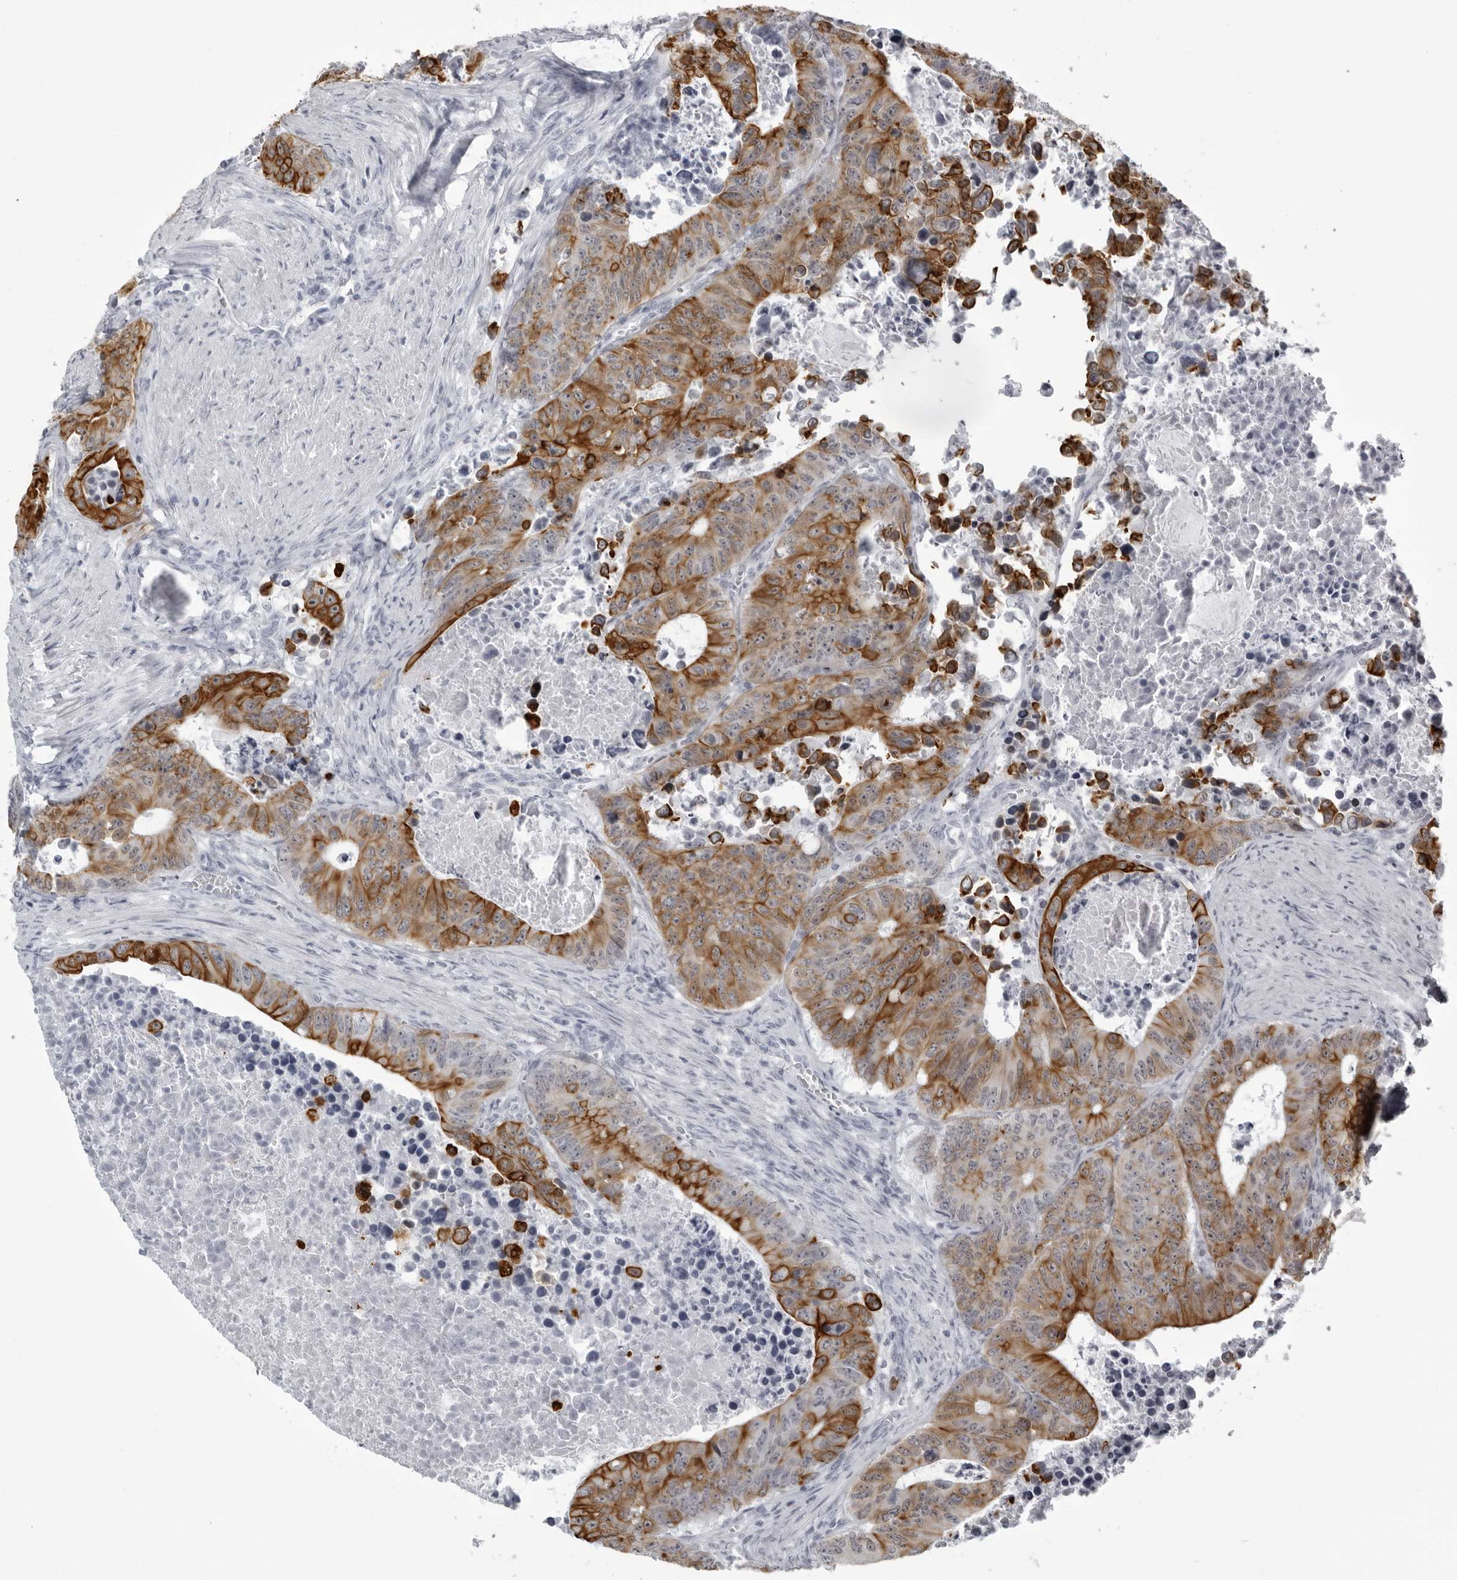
{"staining": {"intensity": "moderate", "quantity": ">75%", "location": "cytoplasmic/membranous"}, "tissue": "colorectal cancer", "cell_type": "Tumor cells", "image_type": "cancer", "snomed": [{"axis": "morphology", "description": "Adenocarcinoma, NOS"}, {"axis": "topography", "description": "Colon"}], "caption": "Tumor cells exhibit medium levels of moderate cytoplasmic/membranous positivity in approximately >75% of cells in adenocarcinoma (colorectal).", "gene": "UROD", "patient": {"sex": "male", "age": 87}}